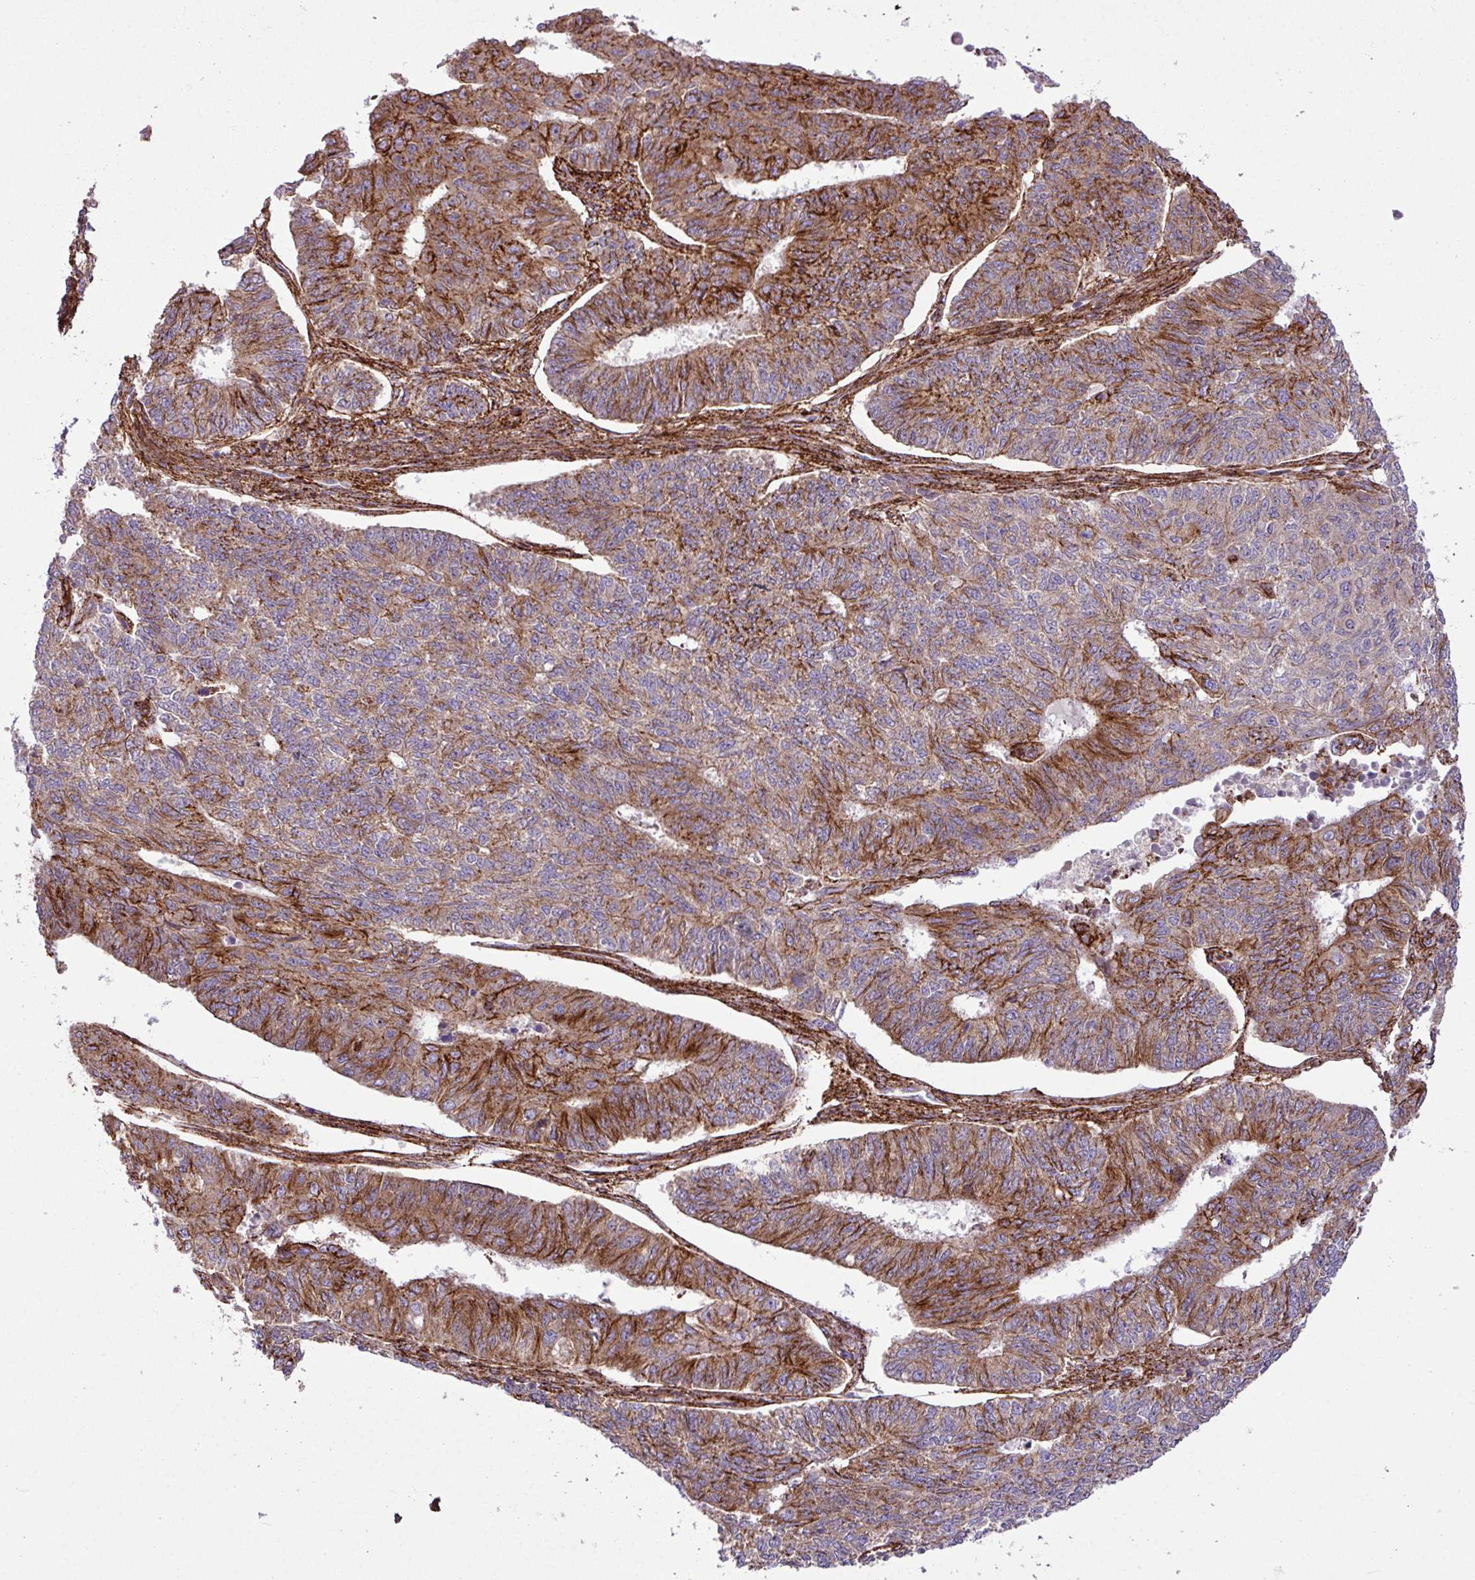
{"staining": {"intensity": "strong", "quantity": ">75%", "location": "cytoplasmic/membranous"}, "tissue": "endometrial cancer", "cell_type": "Tumor cells", "image_type": "cancer", "snomed": [{"axis": "morphology", "description": "Adenocarcinoma, NOS"}, {"axis": "topography", "description": "Endometrium"}], "caption": "A photomicrograph of endometrial cancer stained for a protein displays strong cytoplasmic/membranous brown staining in tumor cells. (IHC, brightfield microscopy, high magnification).", "gene": "FAM47E", "patient": {"sex": "female", "age": 32}}